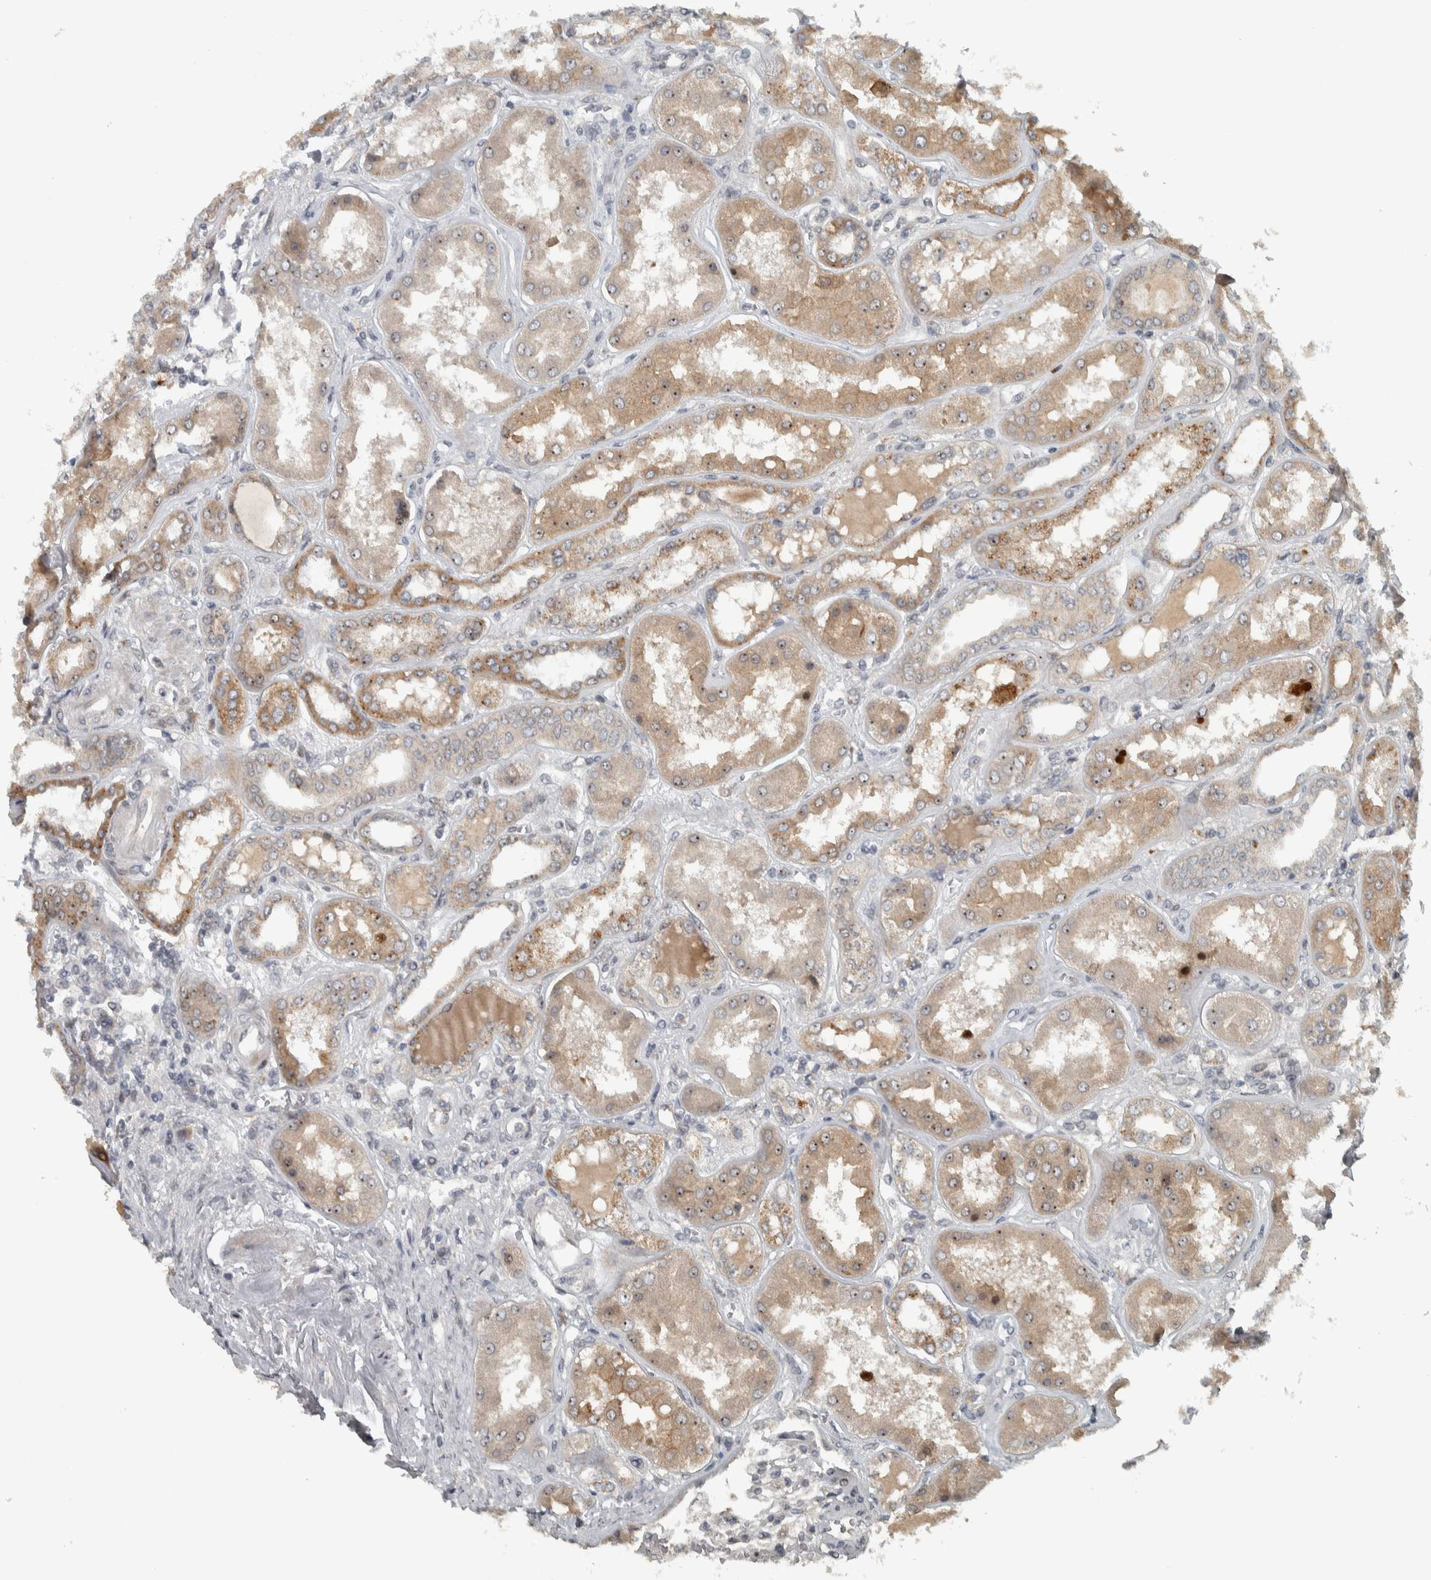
{"staining": {"intensity": "weak", "quantity": "<25%", "location": "cytoplasmic/membranous,nuclear"}, "tissue": "kidney", "cell_type": "Cells in glomeruli", "image_type": "normal", "snomed": [{"axis": "morphology", "description": "Normal tissue, NOS"}, {"axis": "topography", "description": "Kidney"}], "caption": "Immunohistochemistry (IHC) histopathology image of unremarkable human kidney stained for a protein (brown), which reveals no staining in cells in glomeruli.", "gene": "XPO5", "patient": {"sex": "female", "age": 56}}